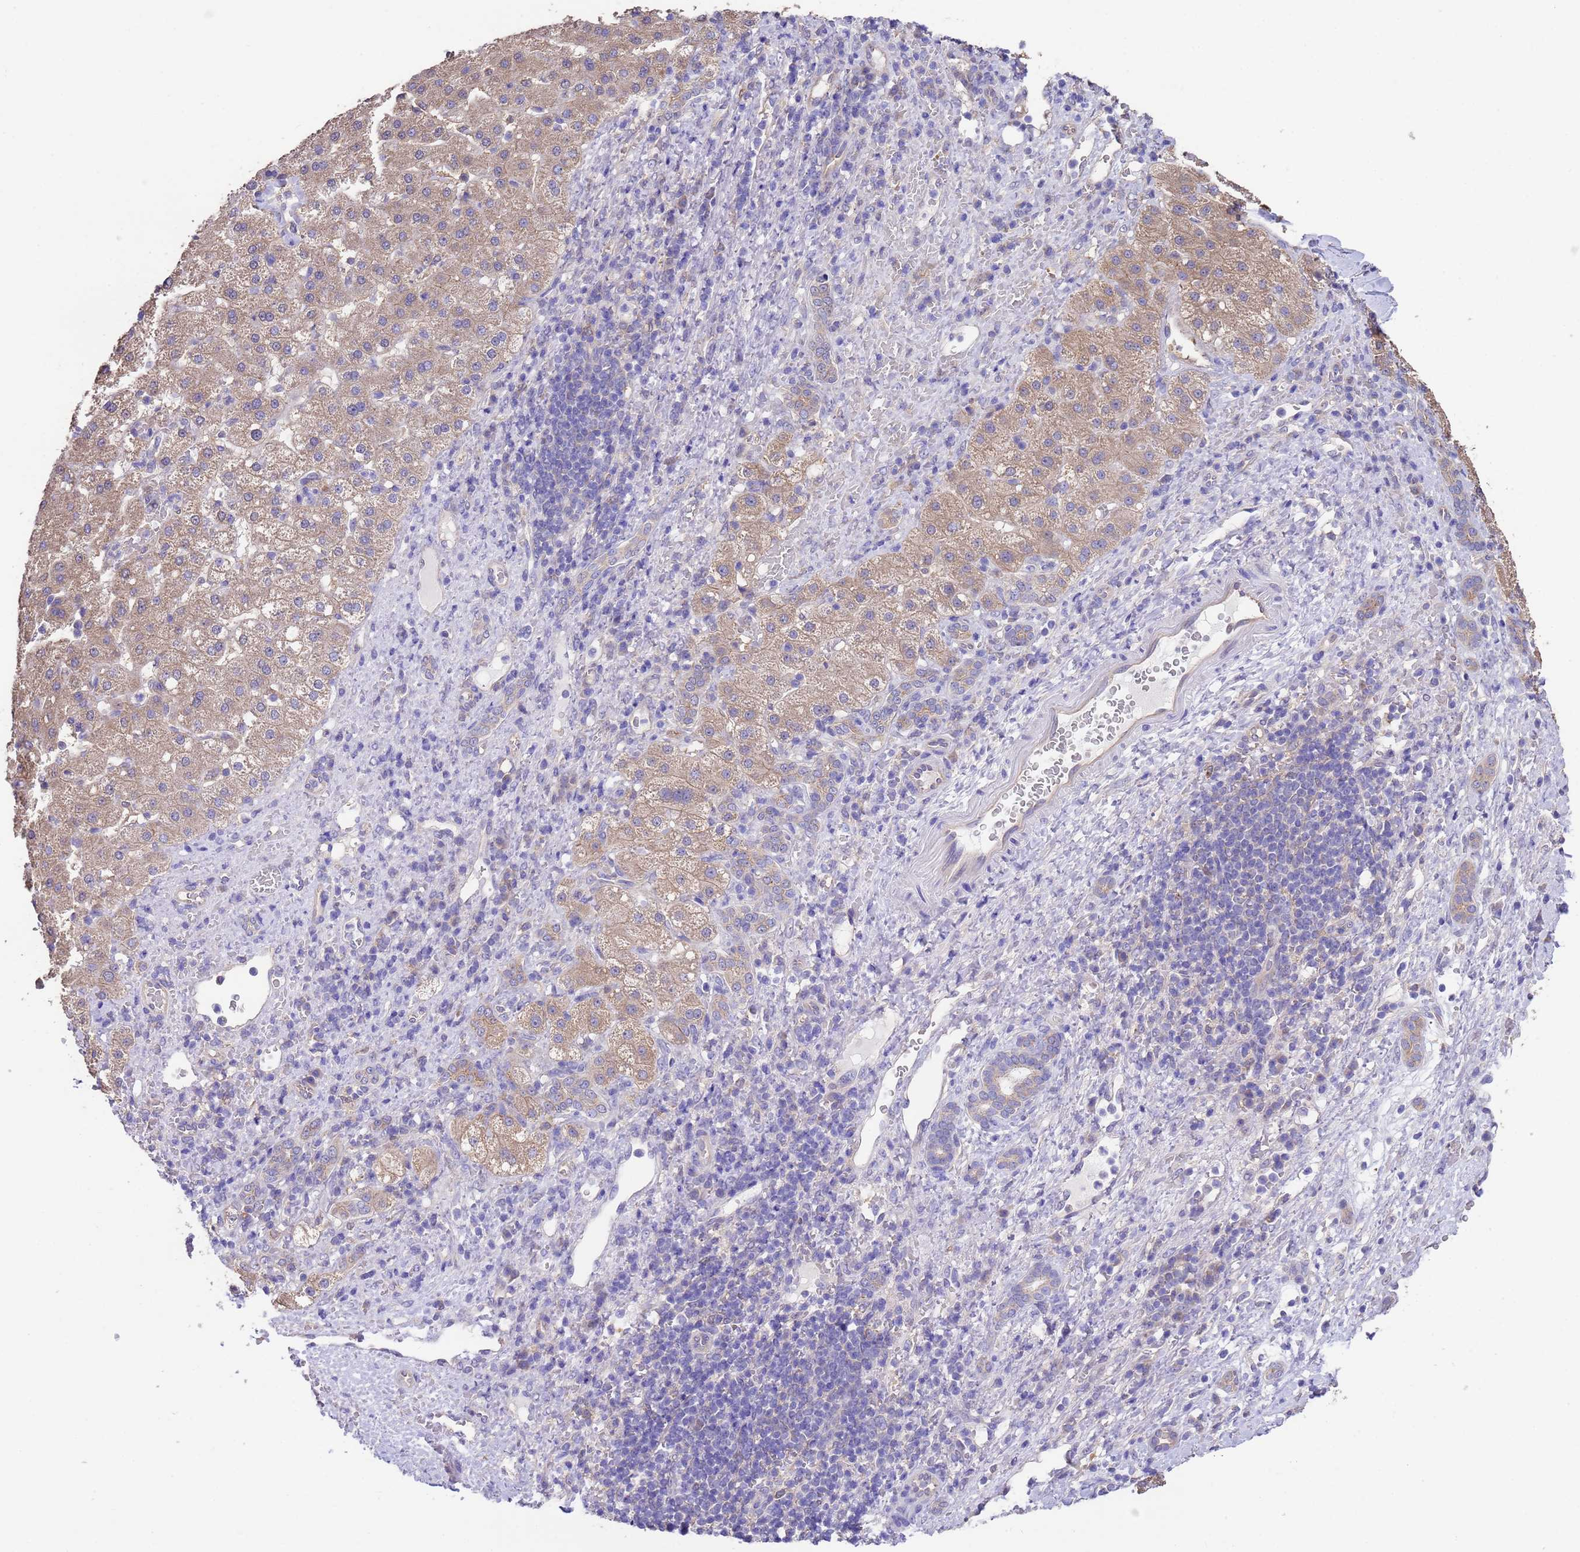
{"staining": {"intensity": "weak", "quantity": ">75%", "location": "cytoplasmic/membranous"}, "tissue": "liver cancer", "cell_type": "Tumor cells", "image_type": "cancer", "snomed": [{"axis": "morphology", "description": "Normal tissue, NOS"}, {"axis": "morphology", "description": "Carcinoma, Hepatocellular, NOS"}, {"axis": "topography", "description": "Liver"}], "caption": "The histopathology image reveals a brown stain indicating the presence of a protein in the cytoplasmic/membranous of tumor cells in liver cancer (hepatocellular carcinoma).", "gene": "NPHP1", "patient": {"sex": "male", "age": 57}}